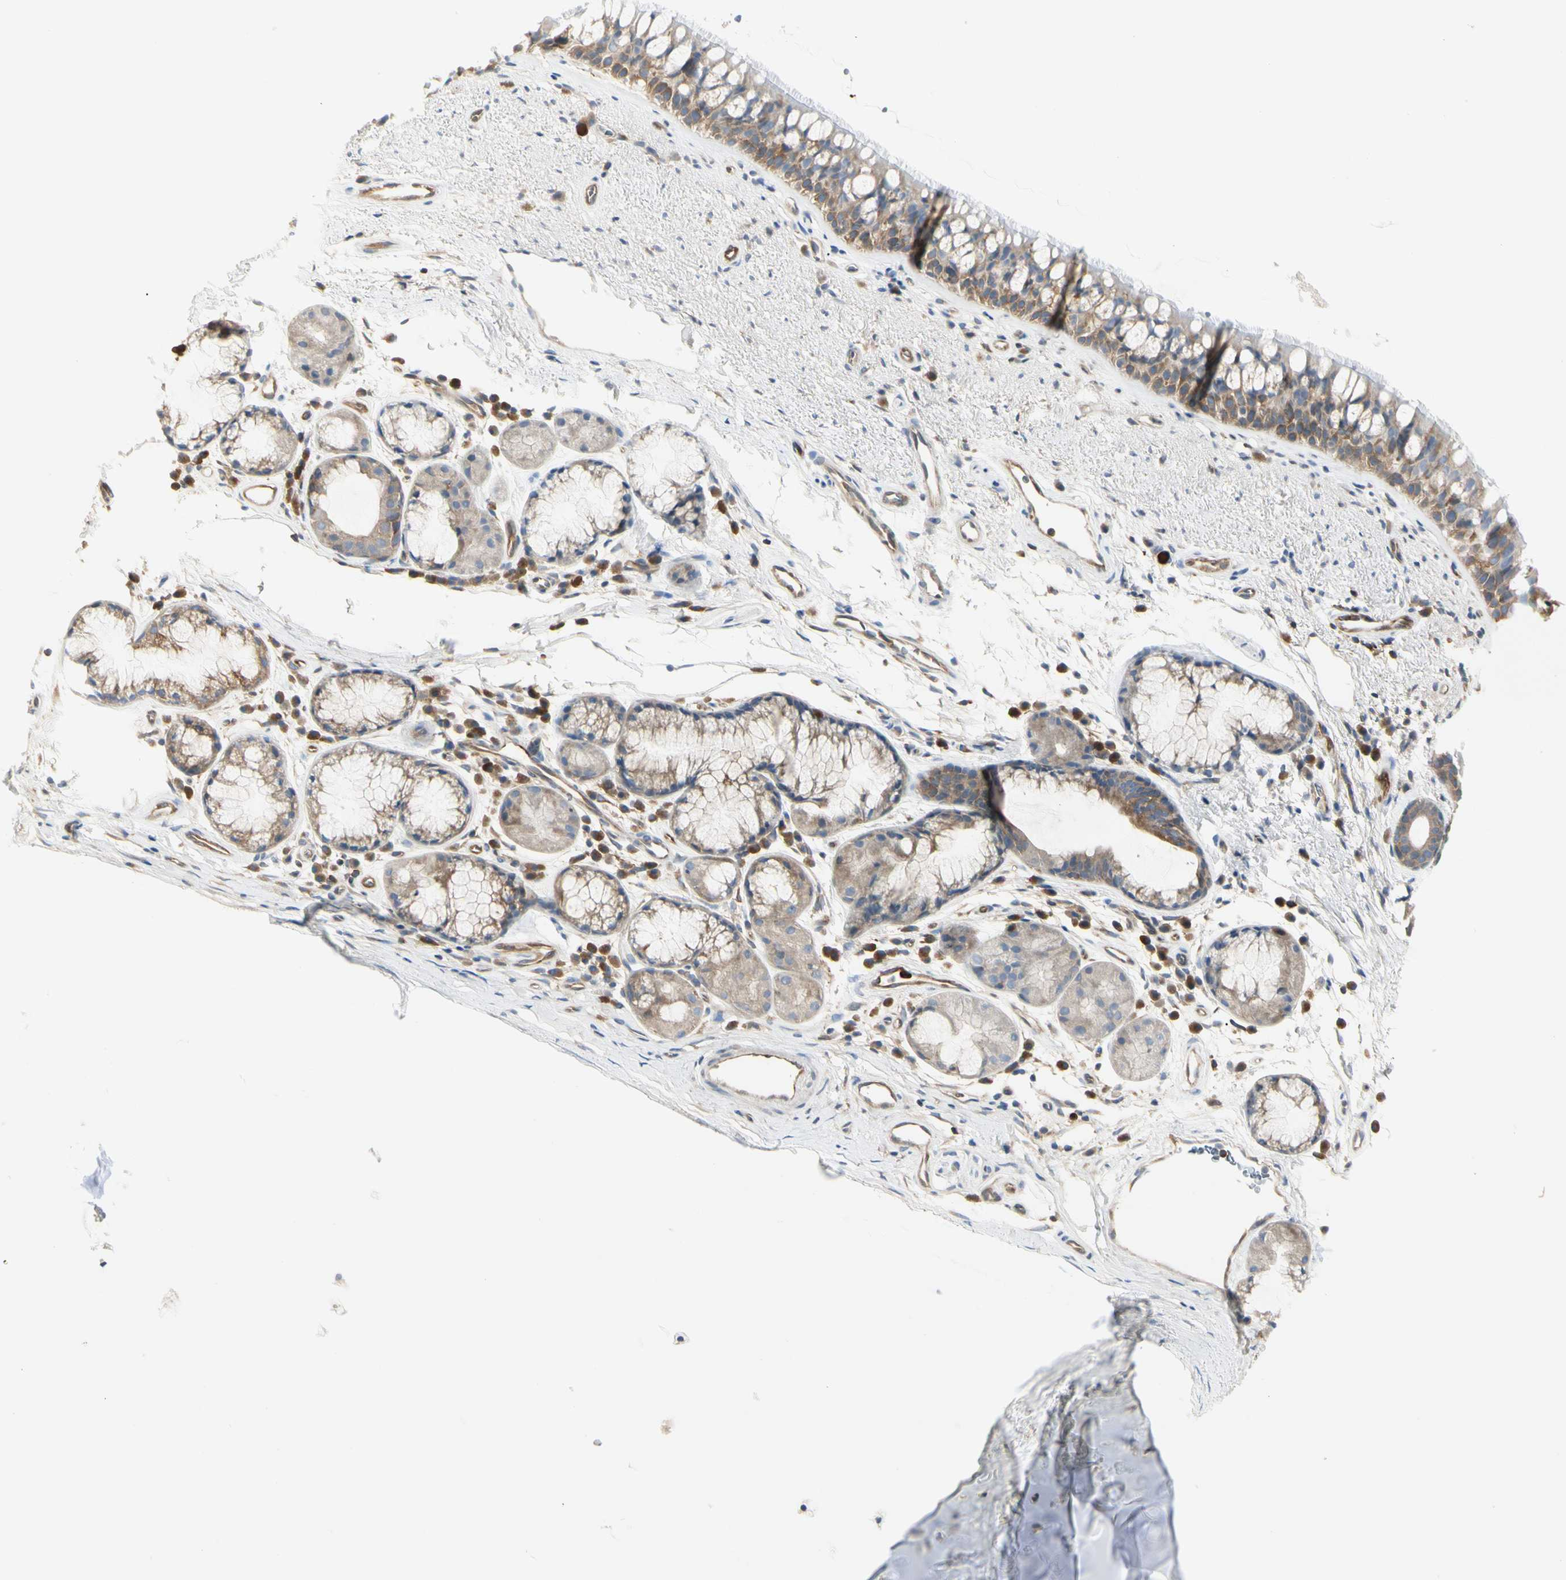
{"staining": {"intensity": "moderate", "quantity": ">75%", "location": "cytoplasmic/membranous"}, "tissue": "bronchus", "cell_type": "Respiratory epithelial cells", "image_type": "normal", "snomed": [{"axis": "morphology", "description": "Normal tissue, NOS"}, {"axis": "topography", "description": "Bronchus"}], "caption": "A micrograph of human bronchus stained for a protein shows moderate cytoplasmic/membranous brown staining in respiratory epithelial cells.", "gene": "NFKB2", "patient": {"sex": "female", "age": 54}}